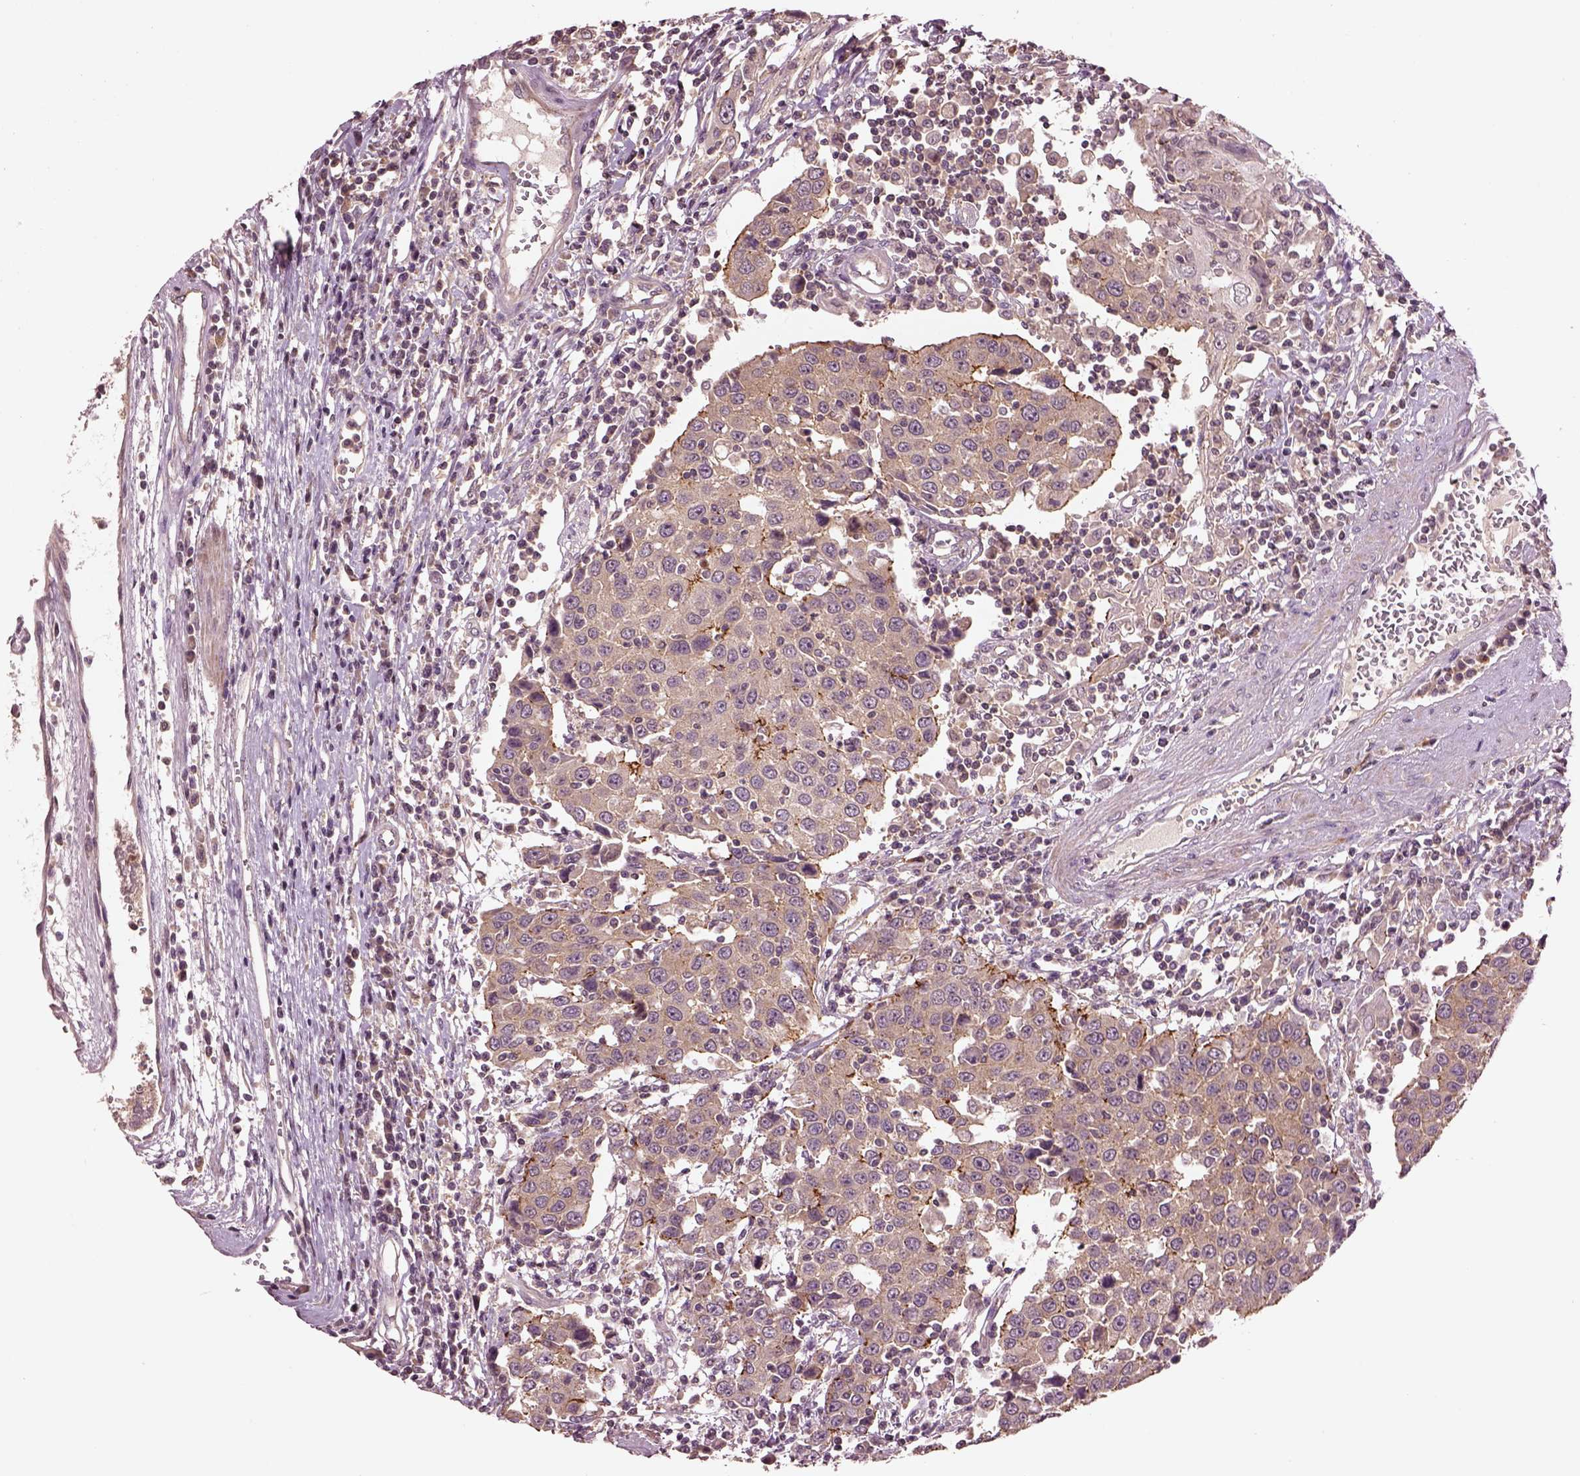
{"staining": {"intensity": "moderate", "quantity": ">75%", "location": "cytoplasmic/membranous"}, "tissue": "urothelial cancer", "cell_type": "Tumor cells", "image_type": "cancer", "snomed": [{"axis": "morphology", "description": "Urothelial carcinoma, High grade"}, {"axis": "topography", "description": "Urinary bladder"}], "caption": "Tumor cells display medium levels of moderate cytoplasmic/membranous positivity in approximately >75% of cells in high-grade urothelial carcinoma. (DAB (3,3'-diaminobenzidine) IHC with brightfield microscopy, high magnification).", "gene": "MTHFS", "patient": {"sex": "female", "age": 85}}